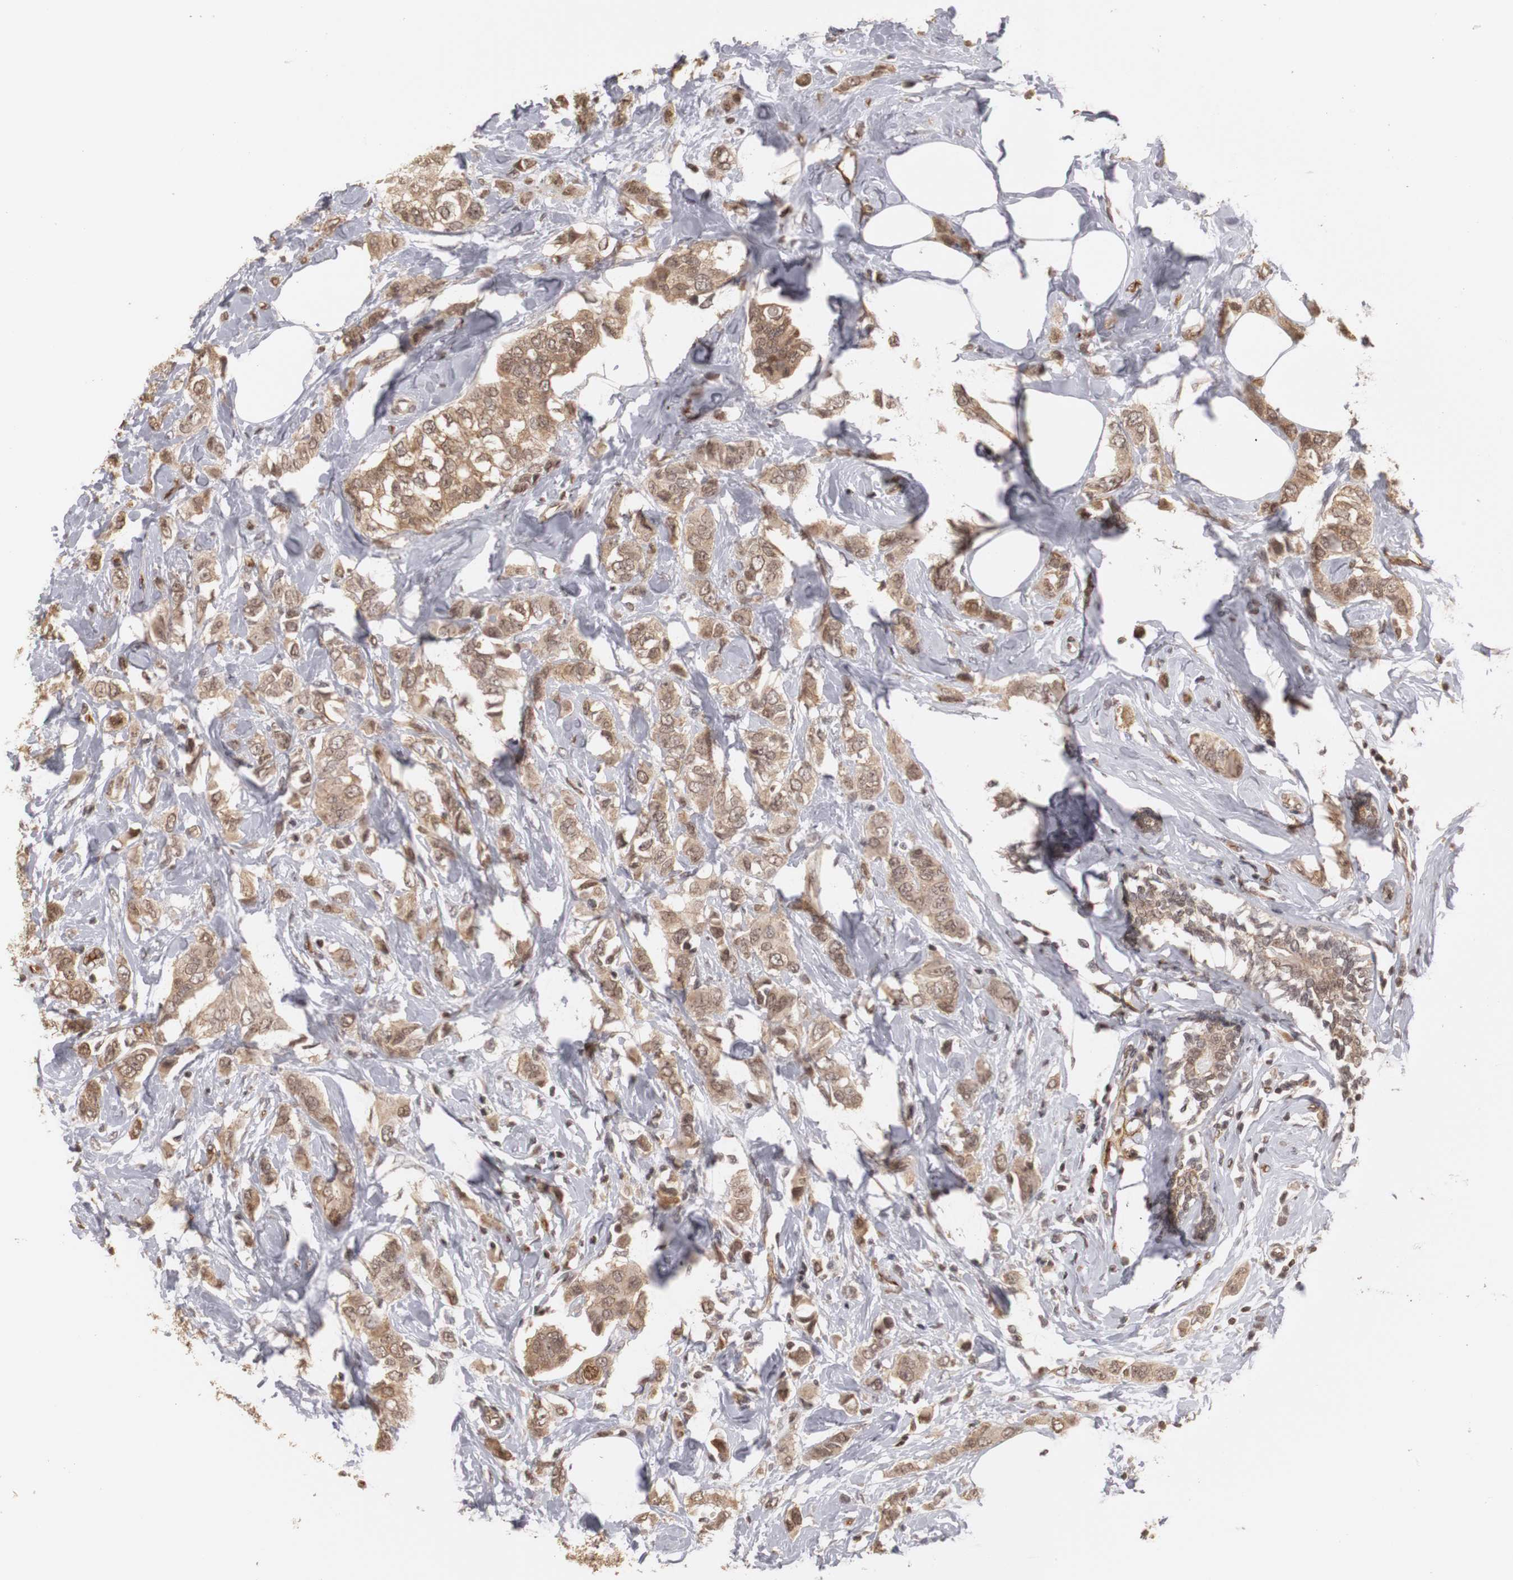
{"staining": {"intensity": "weak", "quantity": ">75%", "location": "cytoplasmic/membranous,nuclear"}, "tissue": "breast cancer", "cell_type": "Tumor cells", "image_type": "cancer", "snomed": [{"axis": "morphology", "description": "Normal tissue, NOS"}, {"axis": "morphology", "description": "Duct carcinoma"}, {"axis": "topography", "description": "Breast"}], "caption": "DAB immunohistochemical staining of human breast cancer exhibits weak cytoplasmic/membranous and nuclear protein staining in about >75% of tumor cells.", "gene": "PLEKHA1", "patient": {"sex": "female", "age": 50}}